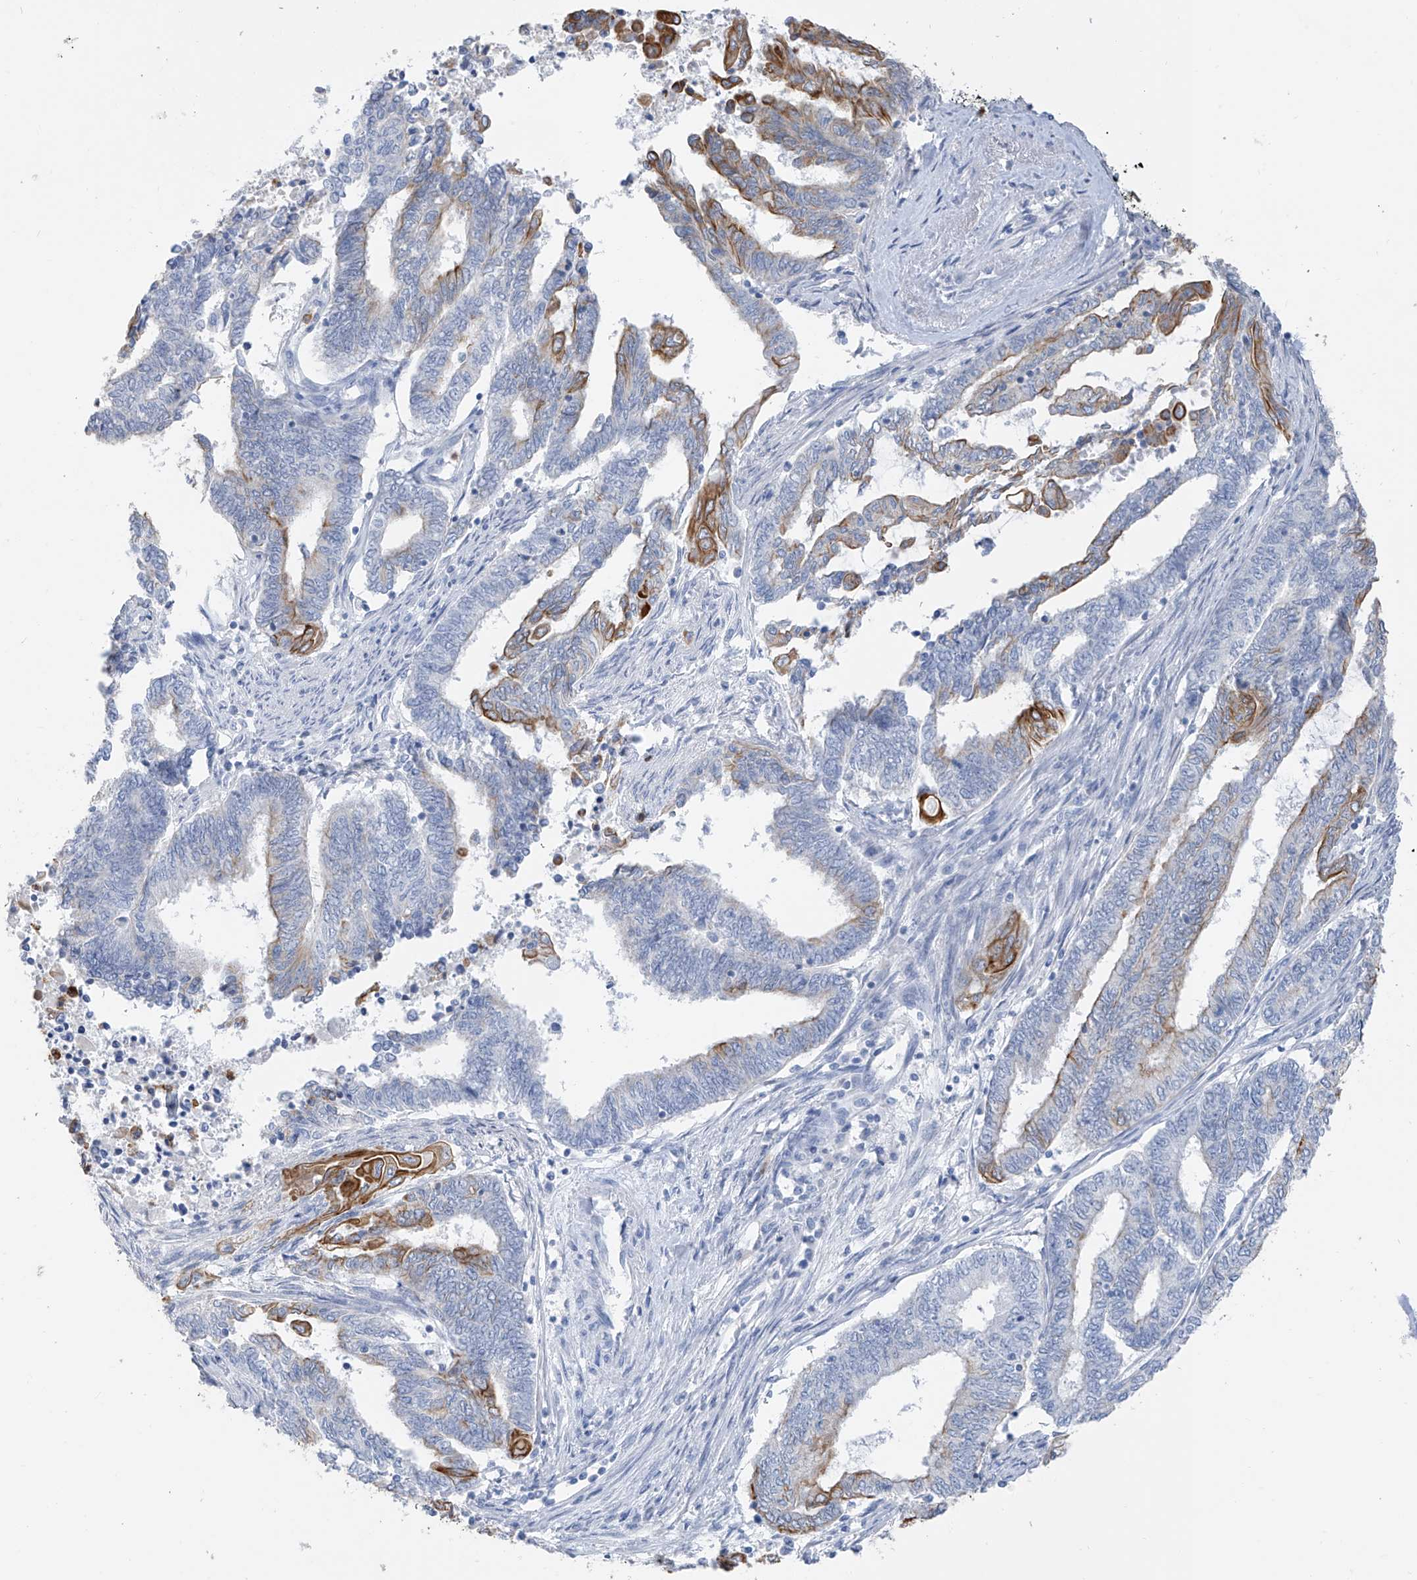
{"staining": {"intensity": "strong", "quantity": "<25%", "location": "cytoplasmic/membranous"}, "tissue": "endometrial cancer", "cell_type": "Tumor cells", "image_type": "cancer", "snomed": [{"axis": "morphology", "description": "Adenocarcinoma, NOS"}, {"axis": "topography", "description": "Uterus"}, {"axis": "topography", "description": "Endometrium"}], "caption": "Immunohistochemistry histopathology image of human endometrial cancer (adenocarcinoma) stained for a protein (brown), which demonstrates medium levels of strong cytoplasmic/membranous expression in about <25% of tumor cells.", "gene": "PAFAH1B3", "patient": {"sex": "female", "age": 70}}